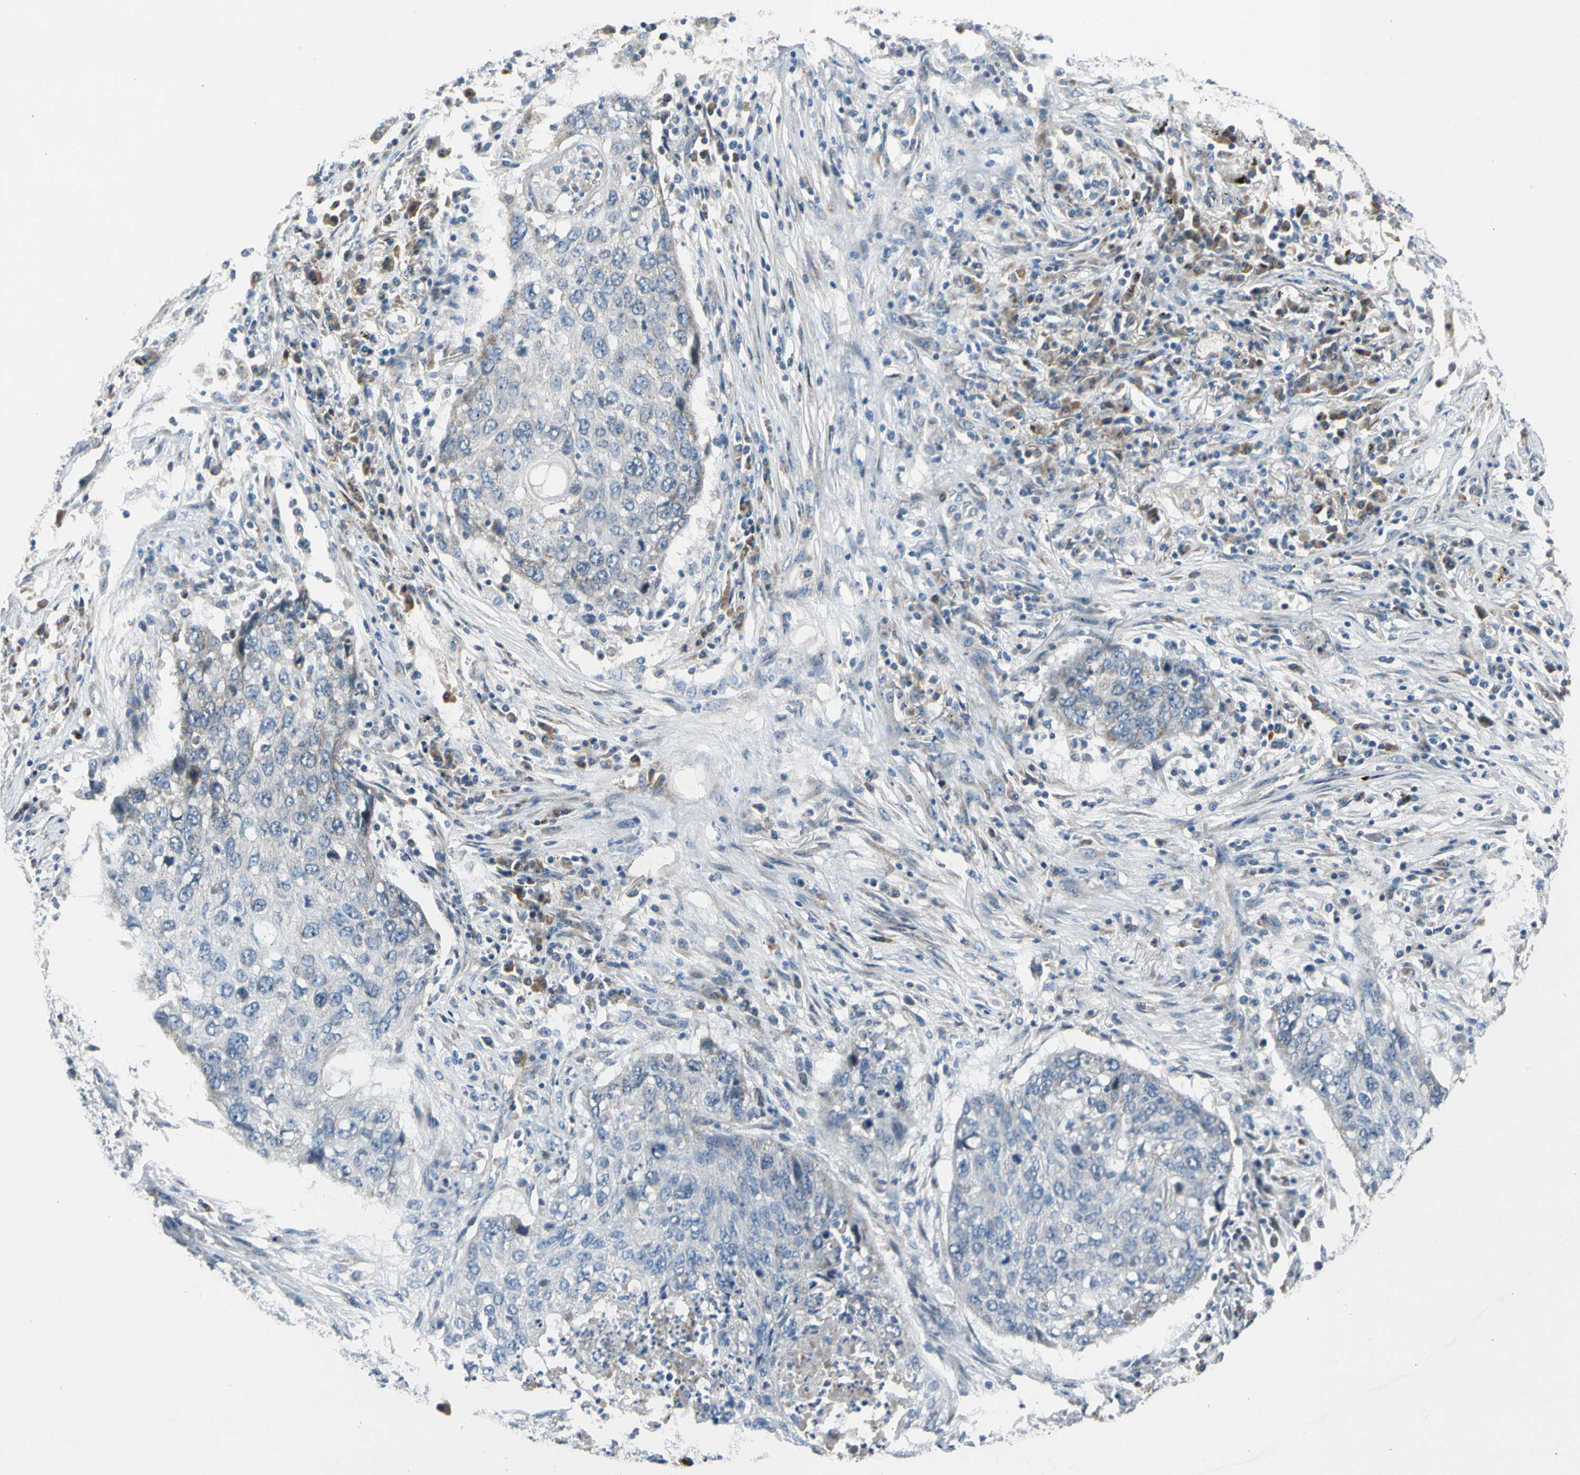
{"staining": {"intensity": "weak", "quantity": "<25%", "location": "cytoplasmic/membranous"}, "tissue": "lung cancer", "cell_type": "Tumor cells", "image_type": "cancer", "snomed": [{"axis": "morphology", "description": "Squamous cell carcinoma, NOS"}, {"axis": "topography", "description": "Lung"}], "caption": "Immunohistochemistry (IHC) of human squamous cell carcinoma (lung) reveals no positivity in tumor cells.", "gene": "NPHP3", "patient": {"sex": "female", "age": 63}}